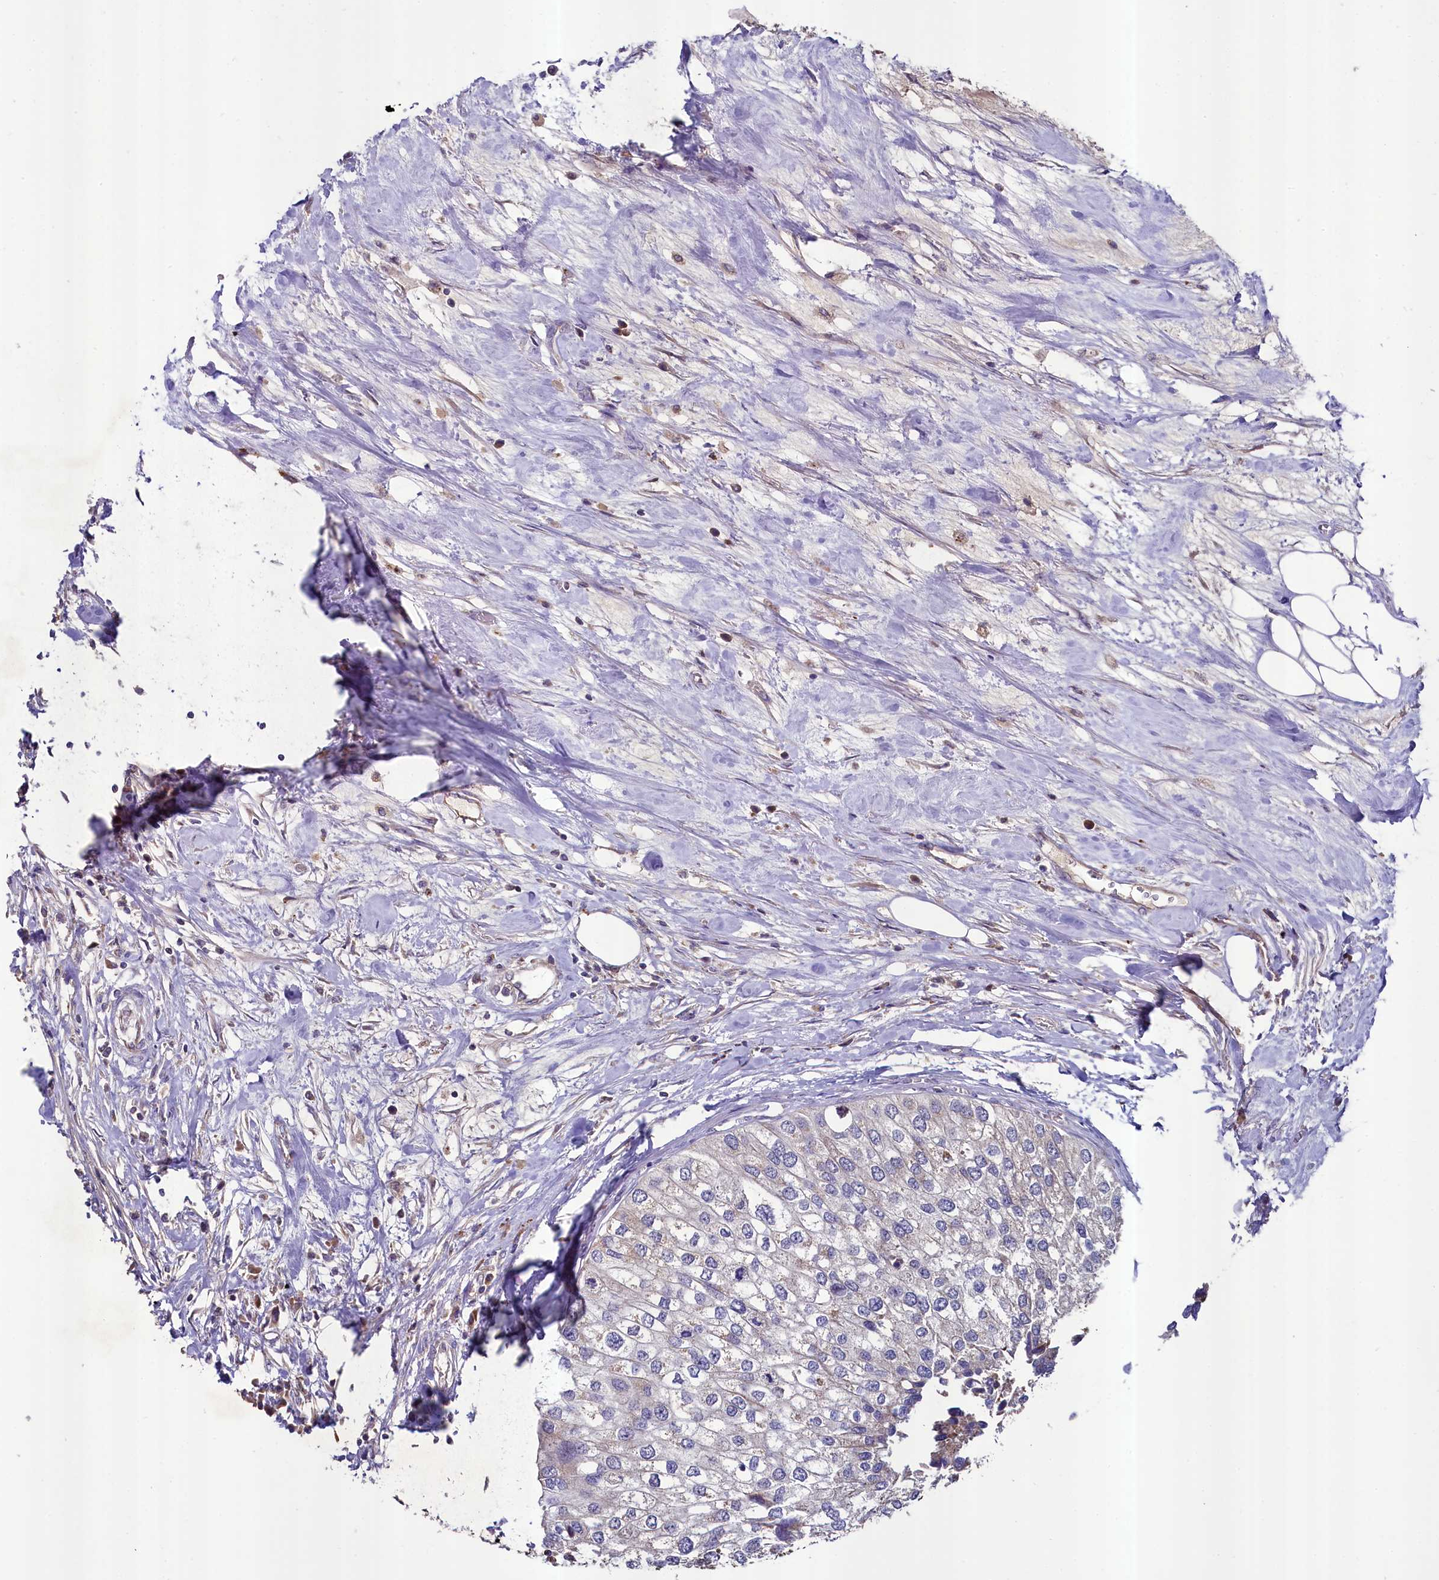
{"staining": {"intensity": "negative", "quantity": "none", "location": "none"}, "tissue": "urothelial cancer", "cell_type": "Tumor cells", "image_type": "cancer", "snomed": [{"axis": "morphology", "description": "Urothelial carcinoma, High grade"}, {"axis": "topography", "description": "Urinary bladder"}], "caption": "Tumor cells show no significant staining in urothelial carcinoma (high-grade).", "gene": "METTL4", "patient": {"sex": "male", "age": 64}}